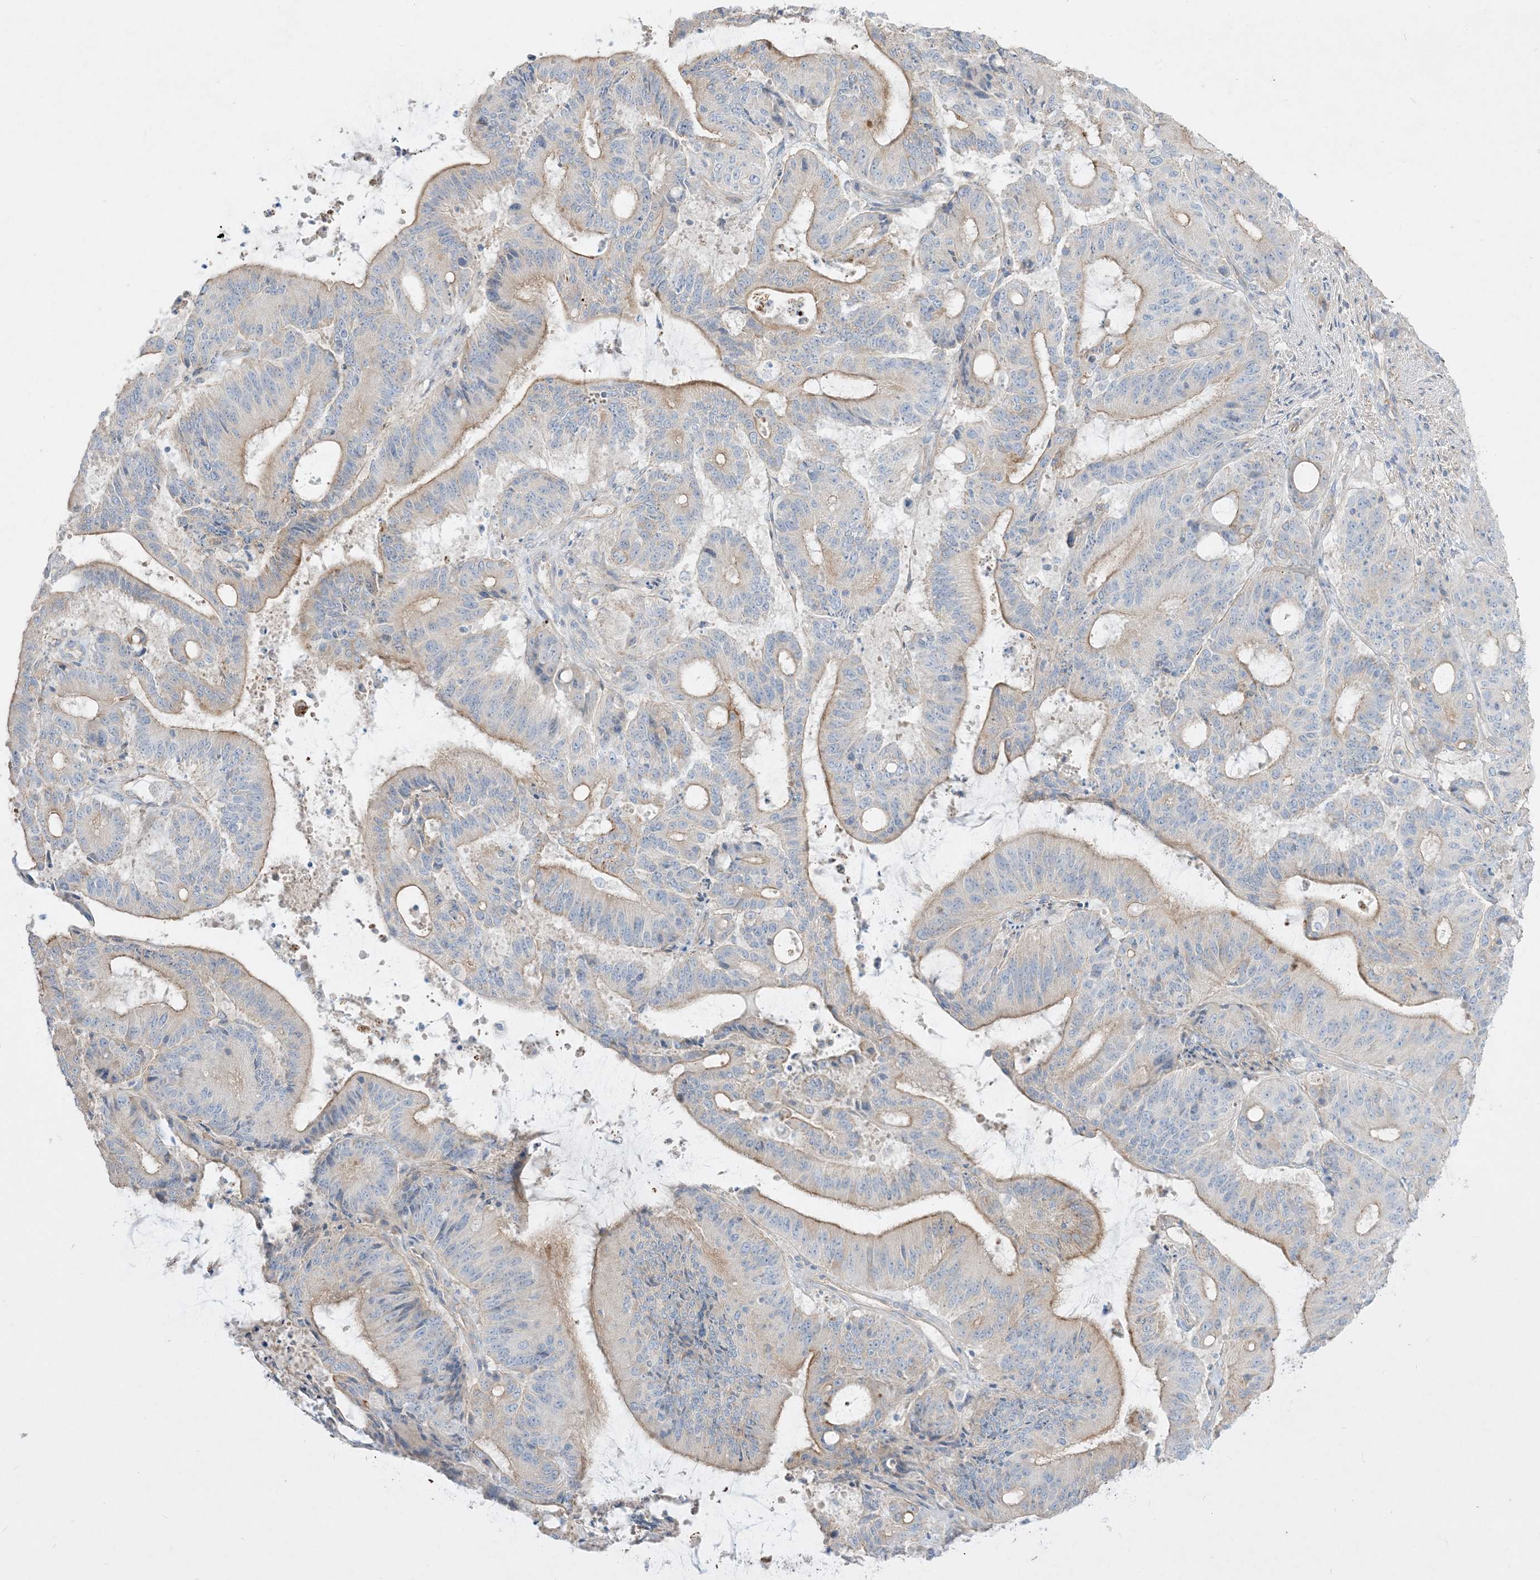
{"staining": {"intensity": "moderate", "quantity": "25%-75%", "location": "cytoplasmic/membranous"}, "tissue": "liver cancer", "cell_type": "Tumor cells", "image_type": "cancer", "snomed": [{"axis": "morphology", "description": "Normal tissue, NOS"}, {"axis": "morphology", "description": "Cholangiocarcinoma"}, {"axis": "topography", "description": "Liver"}, {"axis": "topography", "description": "Peripheral nerve tissue"}], "caption": "Human cholangiocarcinoma (liver) stained for a protein (brown) displays moderate cytoplasmic/membranous positive staining in approximately 25%-75% of tumor cells.", "gene": "ARHGEF9", "patient": {"sex": "female", "age": 73}}